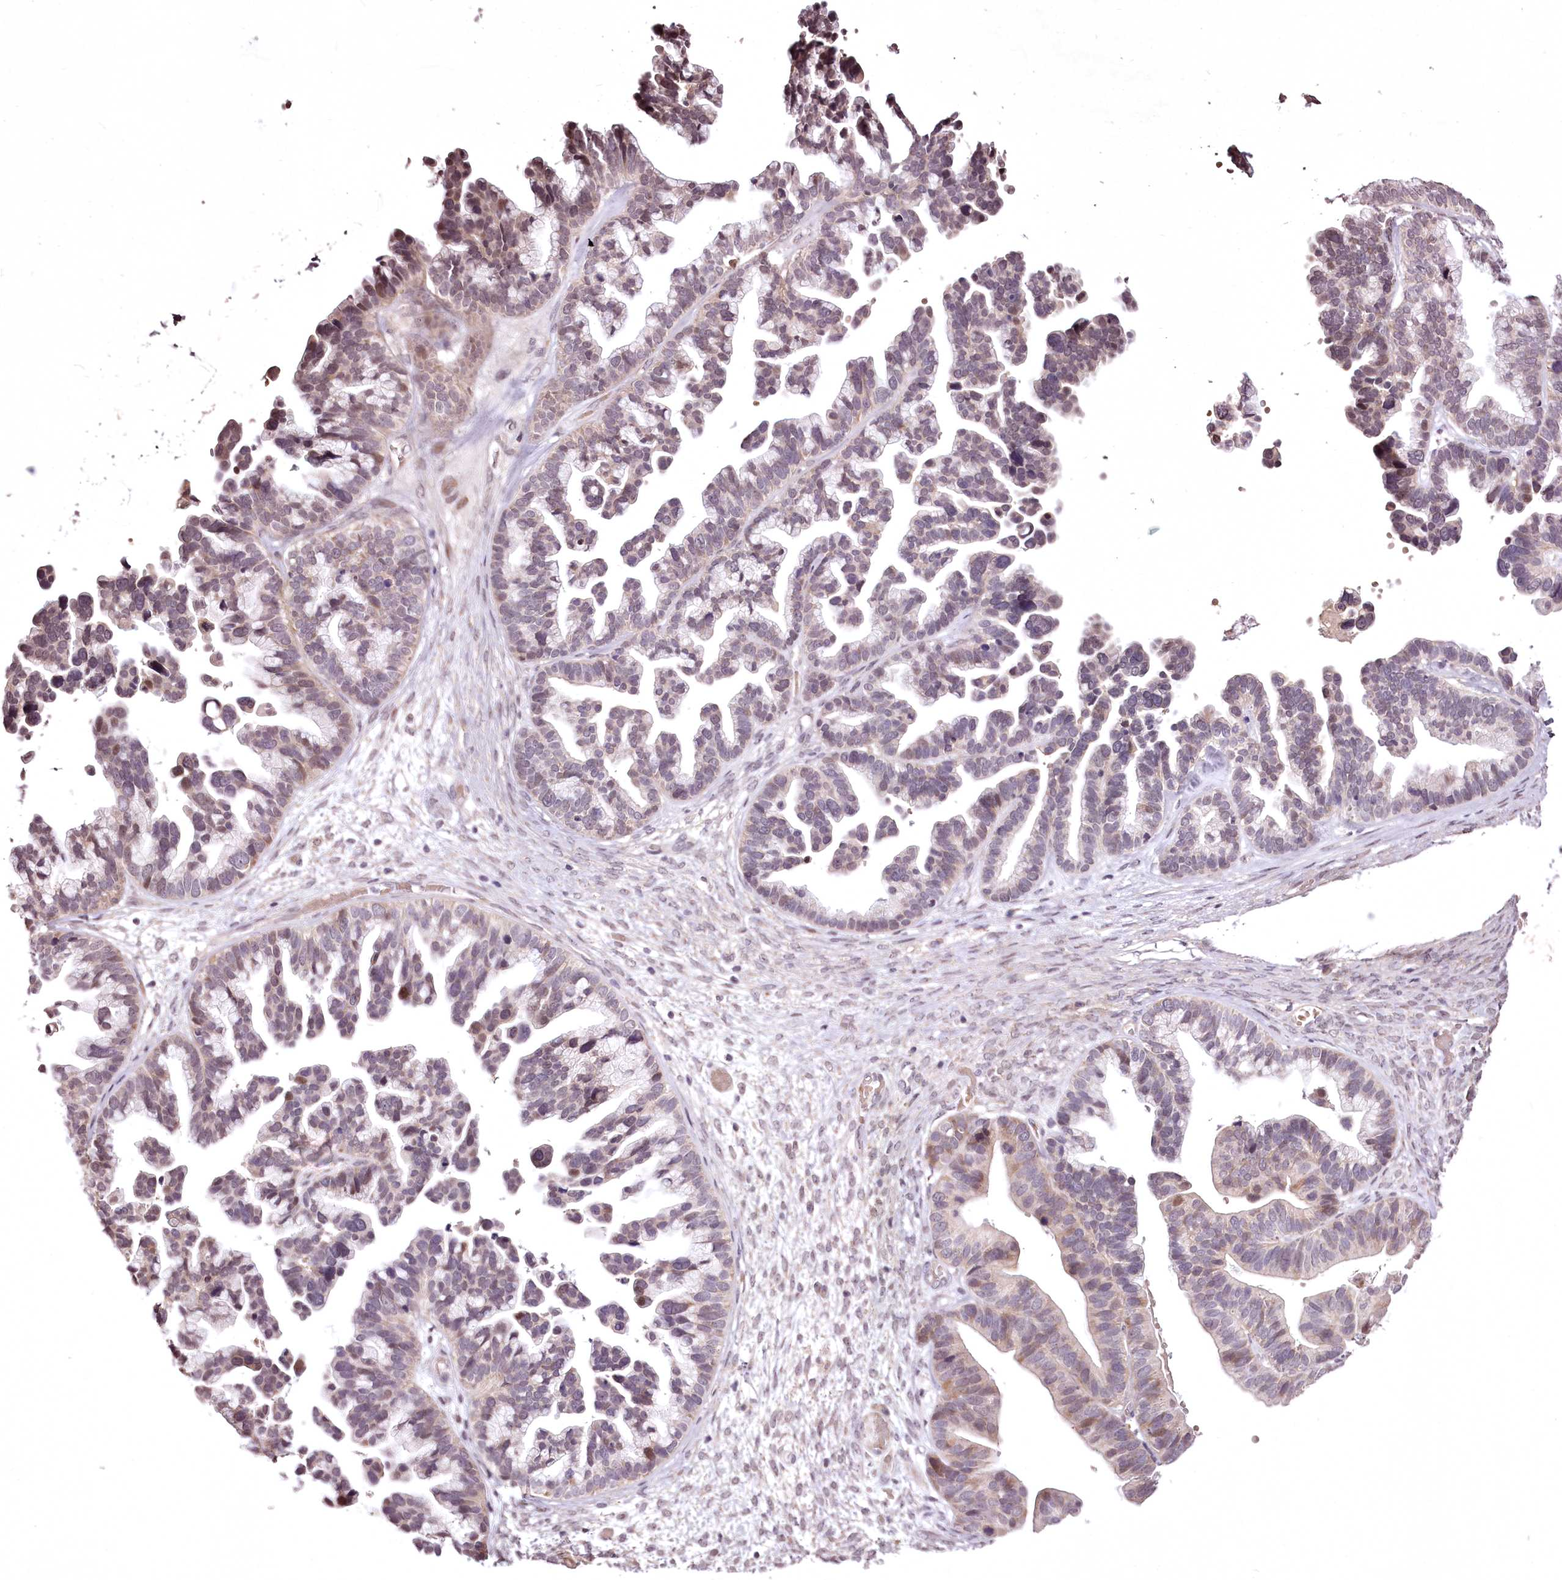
{"staining": {"intensity": "moderate", "quantity": "<25%", "location": "nuclear"}, "tissue": "ovarian cancer", "cell_type": "Tumor cells", "image_type": "cancer", "snomed": [{"axis": "morphology", "description": "Cystadenocarcinoma, serous, NOS"}, {"axis": "topography", "description": "Ovary"}], "caption": "A low amount of moderate nuclear positivity is present in approximately <25% of tumor cells in ovarian serous cystadenocarcinoma tissue. (Stains: DAB in brown, nuclei in blue, Microscopy: brightfield microscopy at high magnification).", "gene": "ADRA1D", "patient": {"sex": "female", "age": 56}}